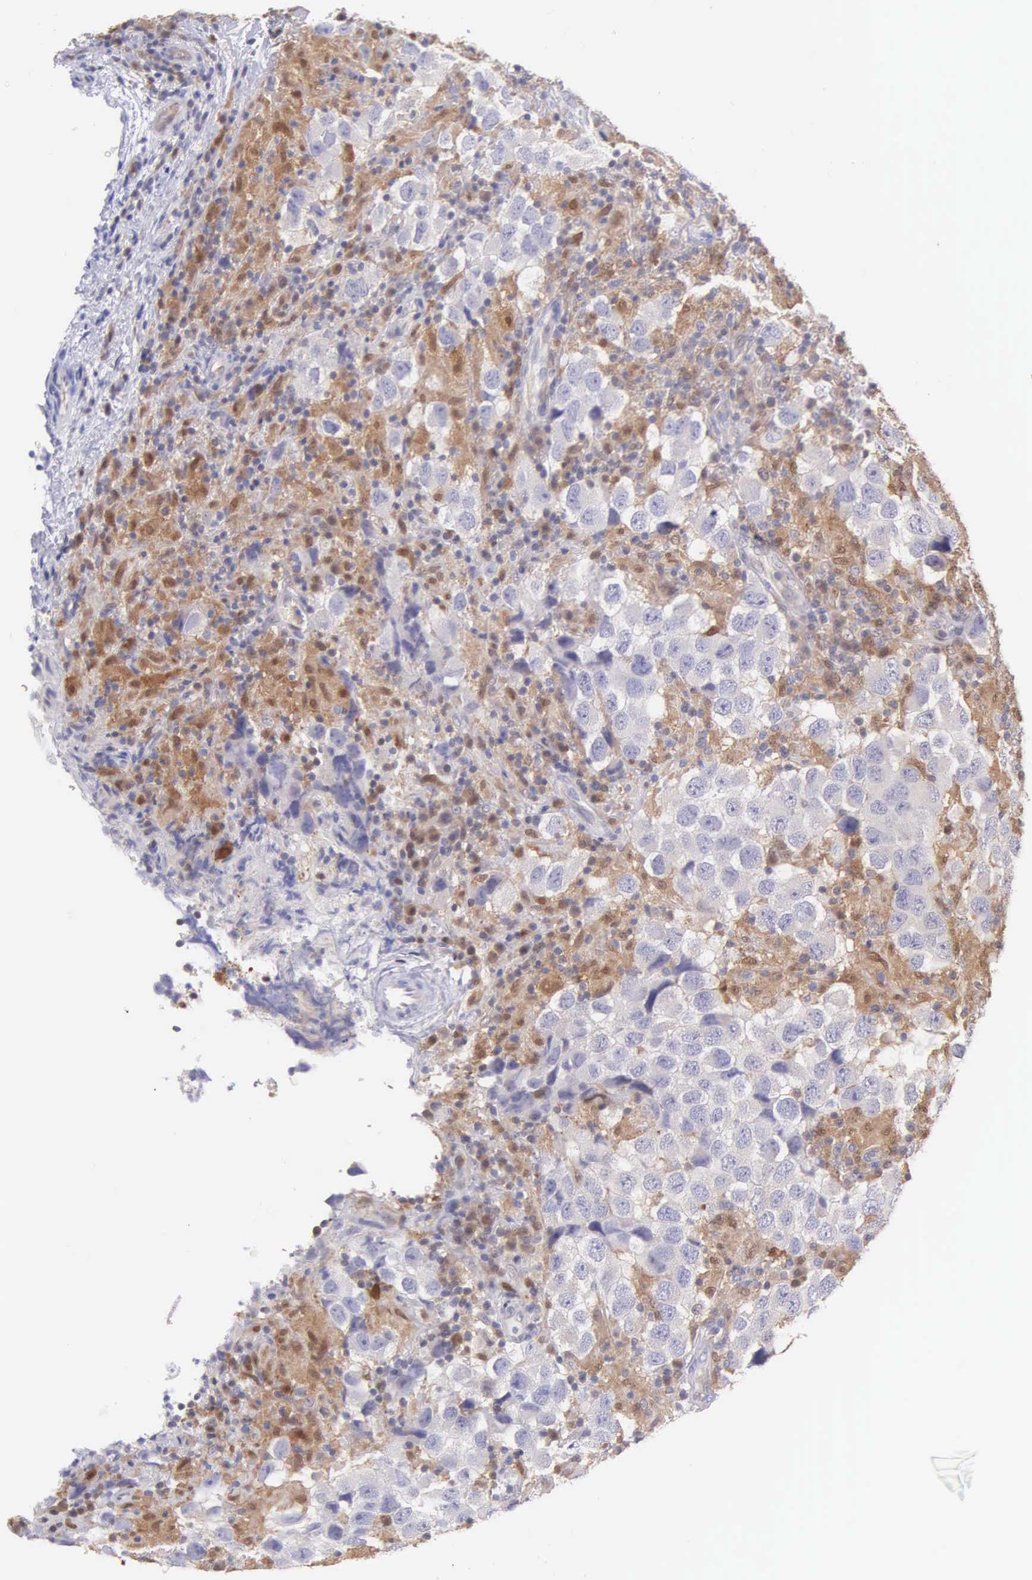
{"staining": {"intensity": "weak", "quantity": "25%-75%", "location": "cytoplasmic/membranous"}, "tissue": "testis cancer", "cell_type": "Tumor cells", "image_type": "cancer", "snomed": [{"axis": "morphology", "description": "Carcinoma, Embryonal, NOS"}, {"axis": "topography", "description": "Testis"}], "caption": "Immunohistochemistry histopathology image of neoplastic tissue: testis cancer stained using IHC shows low levels of weak protein expression localized specifically in the cytoplasmic/membranous of tumor cells, appearing as a cytoplasmic/membranous brown color.", "gene": "BID", "patient": {"sex": "male", "age": 21}}